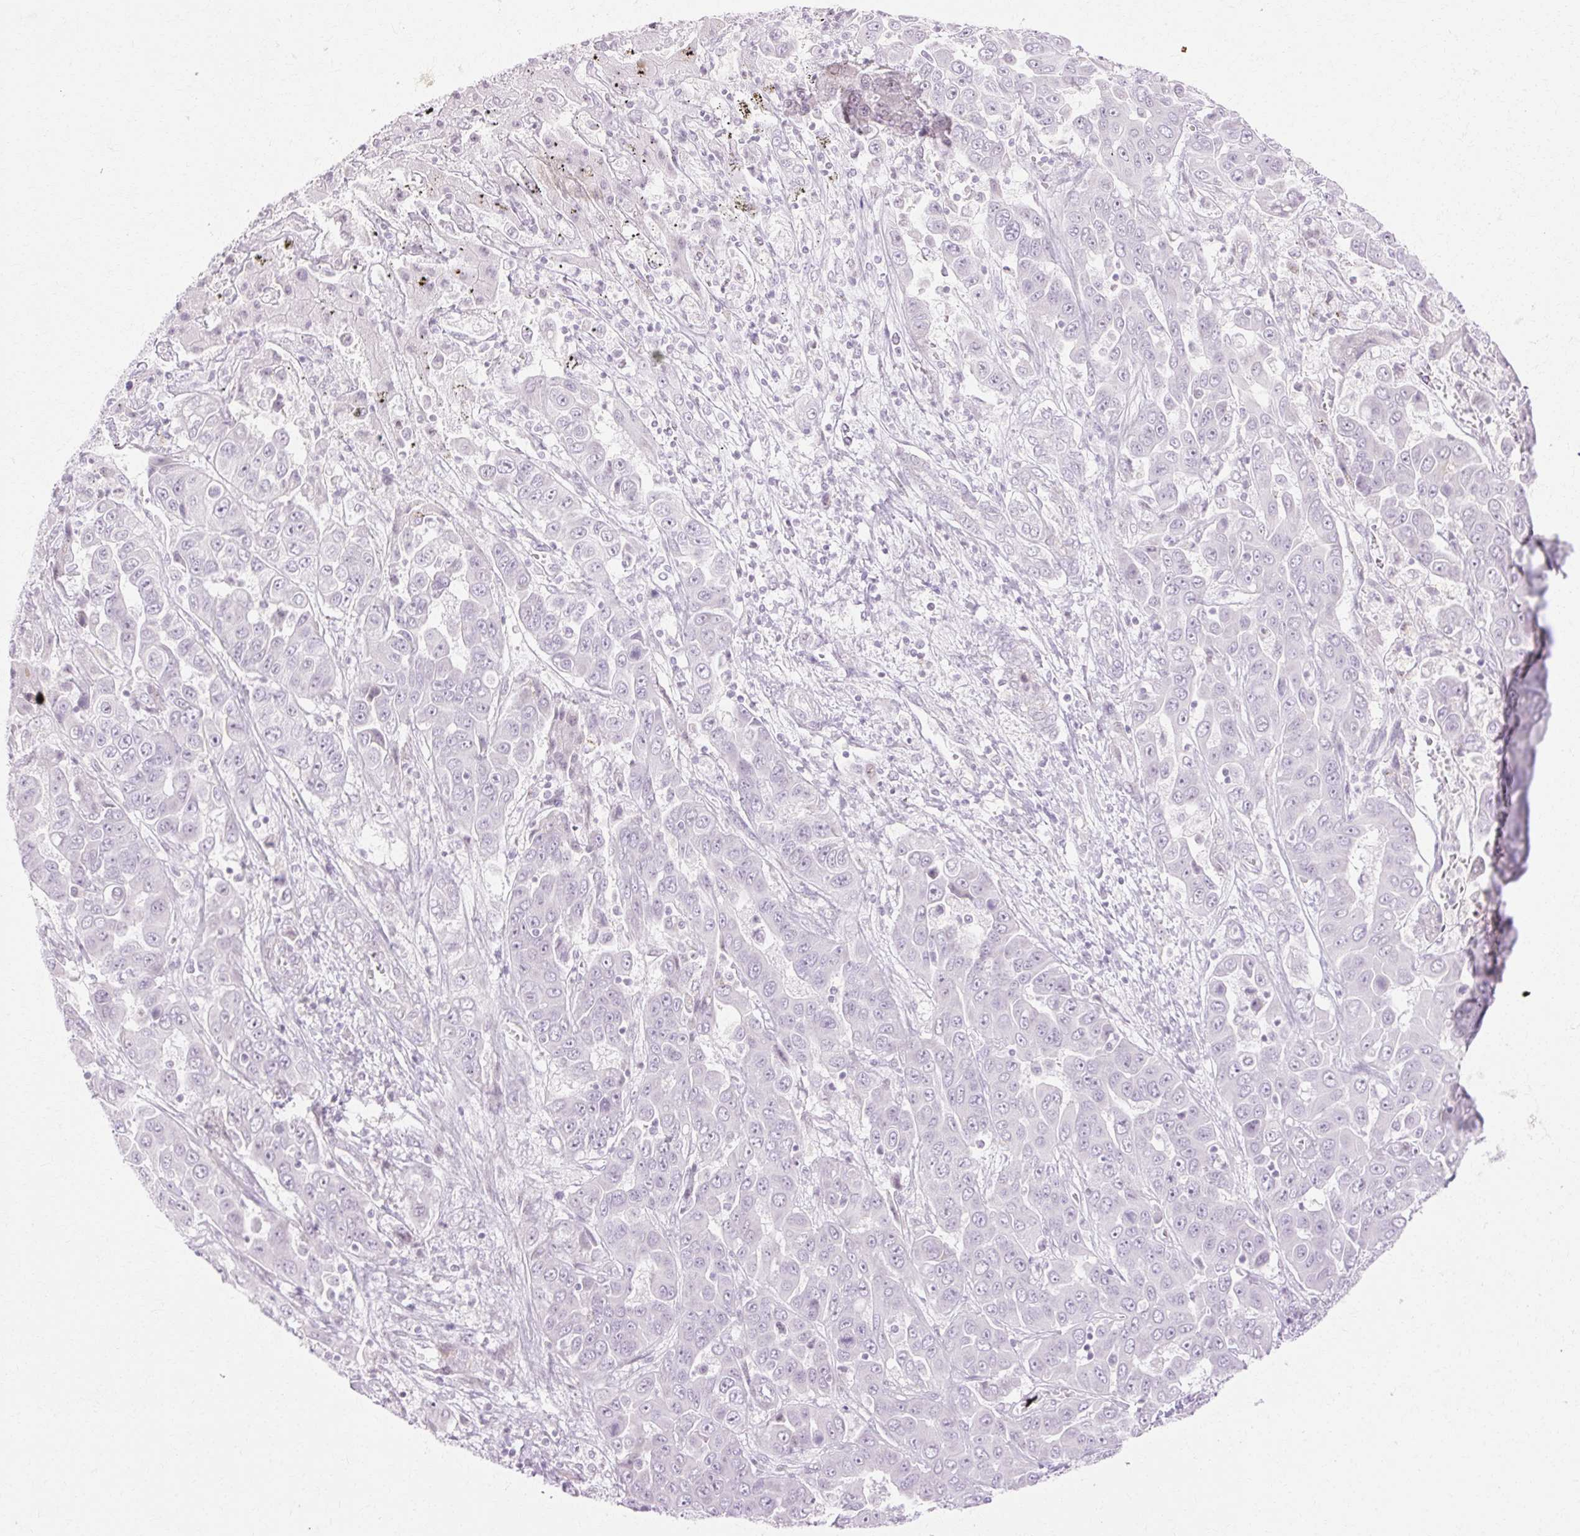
{"staining": {"intensity": "negative", "quantity": "none", "location": "none"}, "tissue": "liver cancer", "cell_type": "Tumor cells", "image_type": "cancer", "snomed": [{"axis": "morphology", "description": "Cholangiocarcinoma"}, {"axis": "topography", "description": "Liver"}], "caption": "Tumor cells show no significant staining in liver cholangiocarcinoma. (DAB (3,3'-diaminobenzidine) immunohistochemistry visualized using brightfield microscopy, high magnification).", "gene": "C3orf49", "patient": {"sex": "female", "age": 52}}